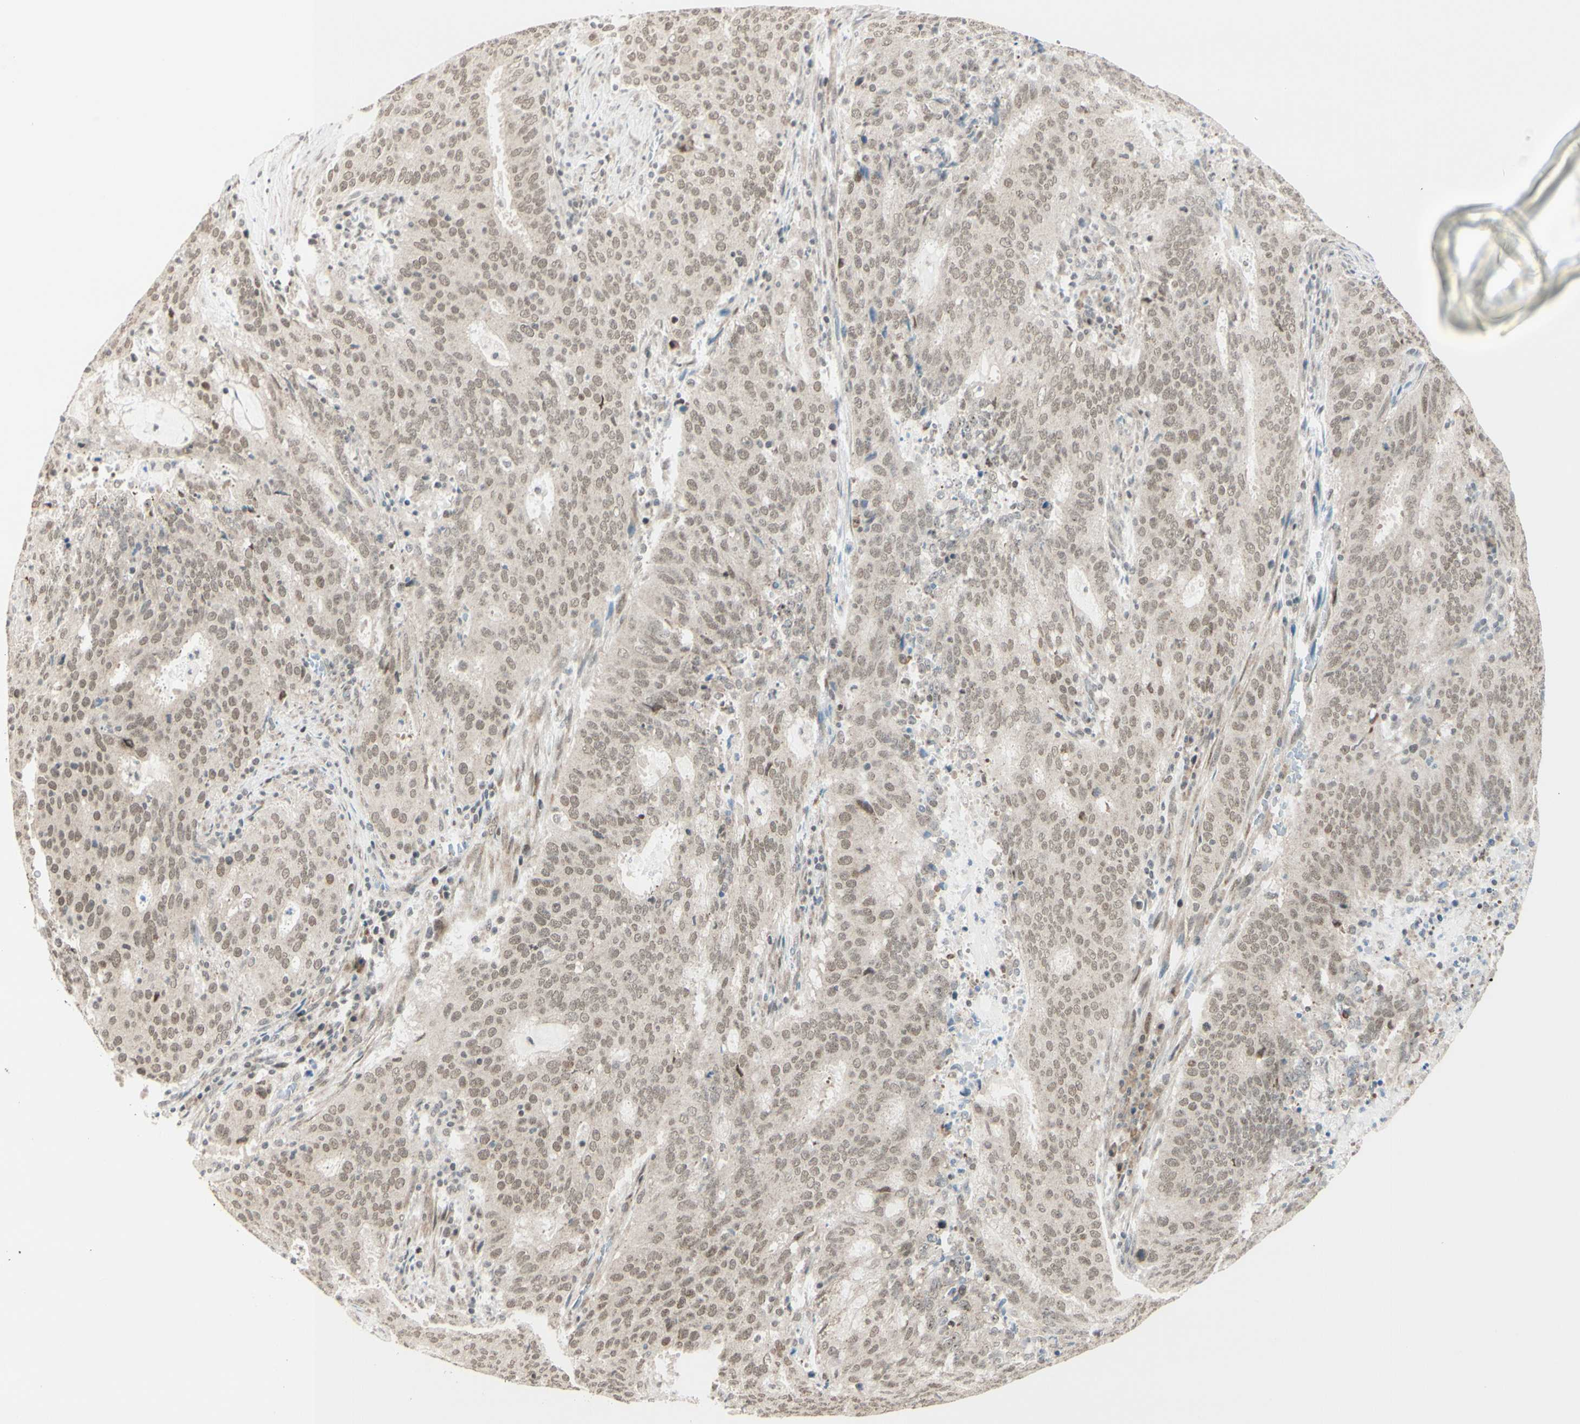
{"staining": {"intensity": "weak", "quantity": ">75%", "location": "cytoplasmic/membranous,nuclear"}, "tissue": "cervical cancer", "cell_type": "Tumor cells", "image_type": "cancer", "snomed": [{"axis": "morphology", "description": "Adenocarcinoma, NOS"}, {"axis": "topography", "description": "Cervix"}], "caption": "Brown immunohistochemical staining in human cervical cancer displays weak cytoplasmic/membranous and nuclear expression in about >75% of tumor cells.", "gene": "BRMS1", "patient": {"sex": "female", "age": 44}}